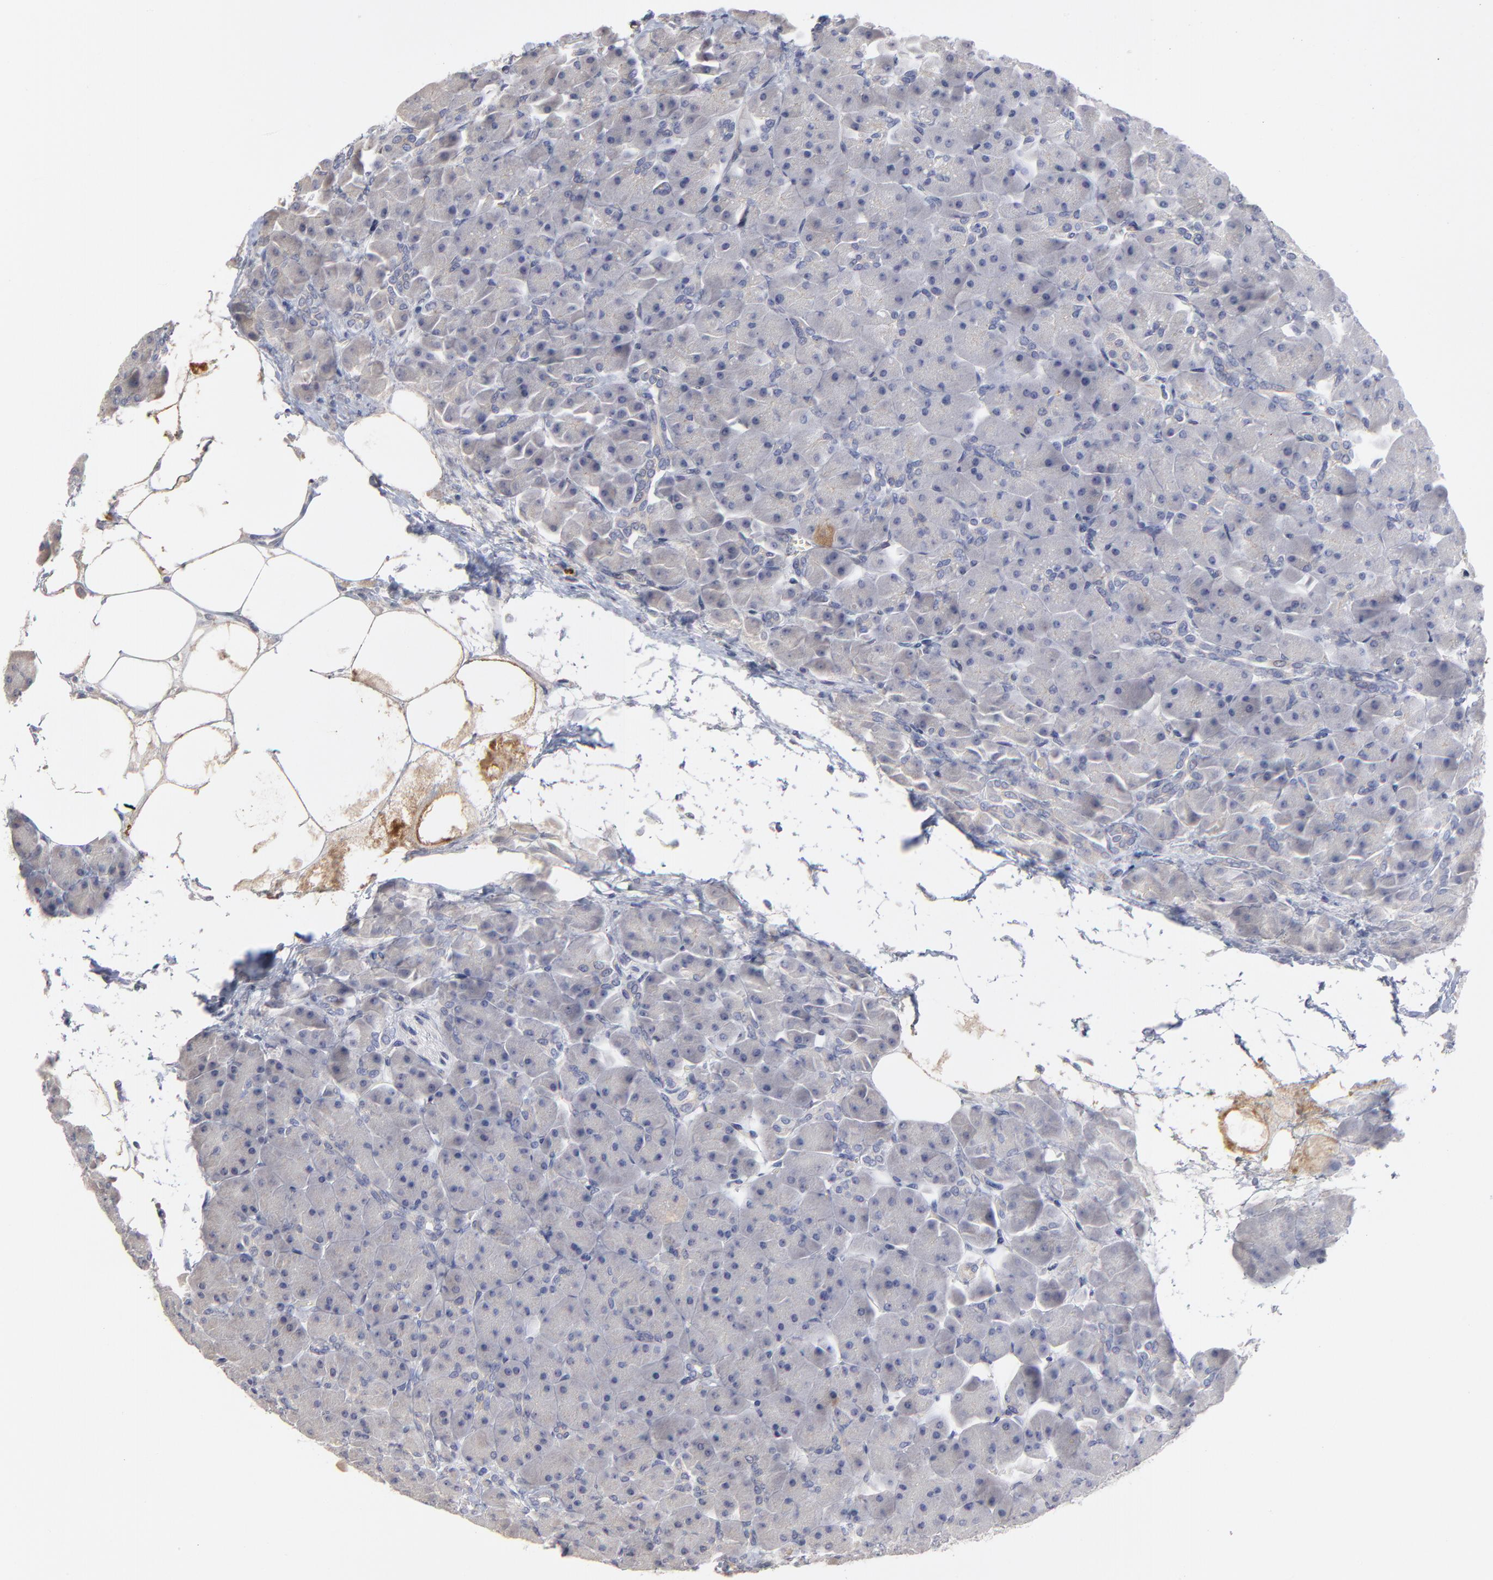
{"staining": {"intensity": "negative", "quantity": "none", "location": "none"}, "tissue": "pancreas", "cell_type": "Exocrine glandular cells", "image_type": "normal", "snomed": [{"axis": "morphology", "description": "Normal tissue, NOS"}, {"axis": "topography", "description": "Pancreas"}], "caption": "Immunohistochemistry (IHC) image of benign pancreas: pancreas stained with DAB demonstrates no significant protein staining in exocrine glandular cells. (DAB IHC visualized using brightfield microscopy, high magnification).", "gene": "MAGEA10", "patient": {"sex": "male", "age": 66}}